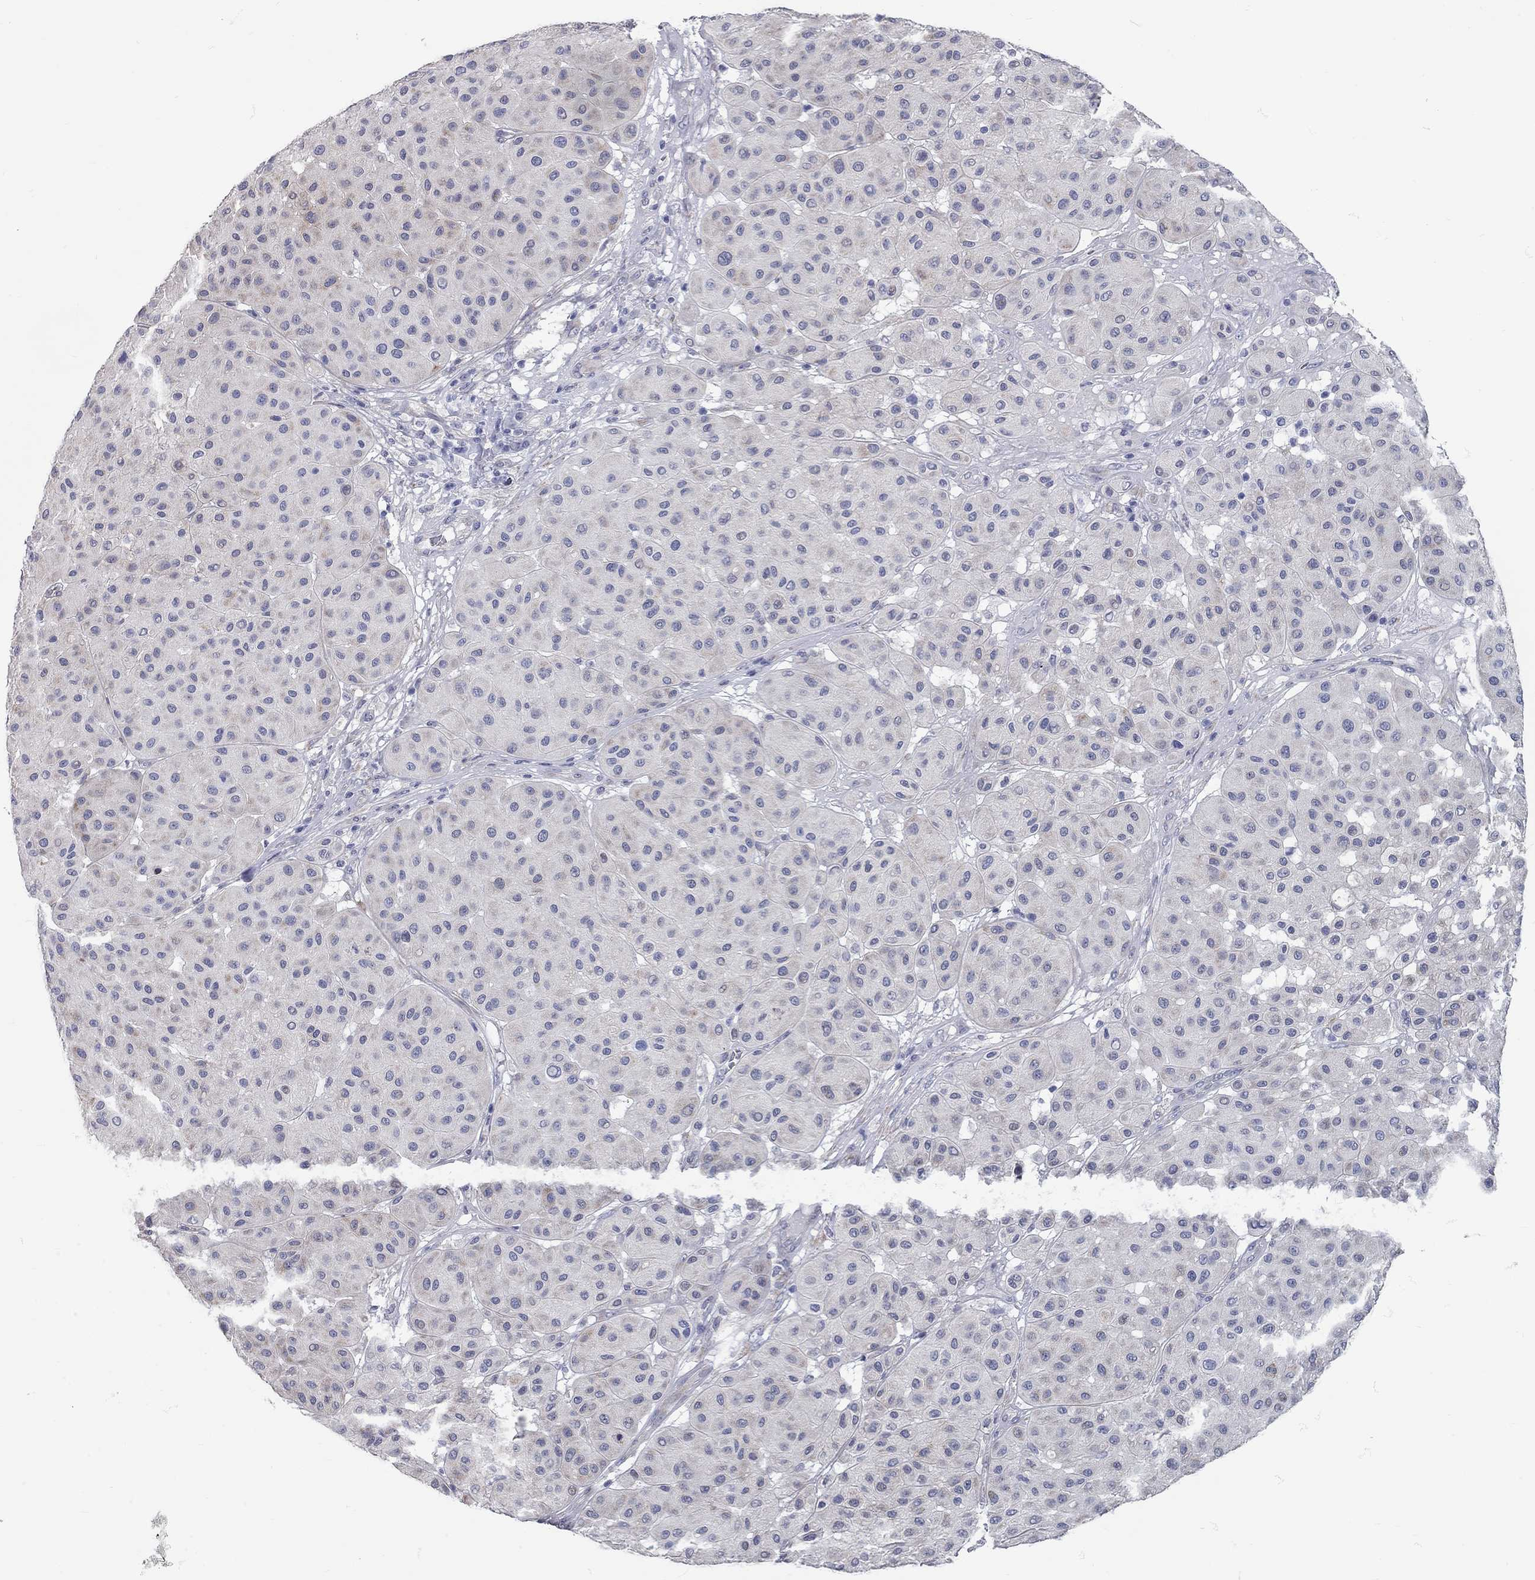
{"staining": {"intensity": "negative", "quantity": "none", "location": "none"}, "tissue": "melanoma", "cell_type": "Tumor cells", "image_type": "cancer", "snomed": [{"axis": "morphology", "description": "Malignant melanoma, Metastatic site"}, {"axis": "topography", "description": "Smooth muscle"}], "caption": "Immunohistochemistry (IHC) image of human malignant melanoma (metastatic site) stained for a protein (brown), which demonstrates no positivity in tumor cells. The staining is performed using DAB (3,3'-diaminobenzidine) brown chromogen with nuclei counter-stained in using hematoxylin.", "gene": "XAGE2", "patient": {"sex": "male", "age": 41}}